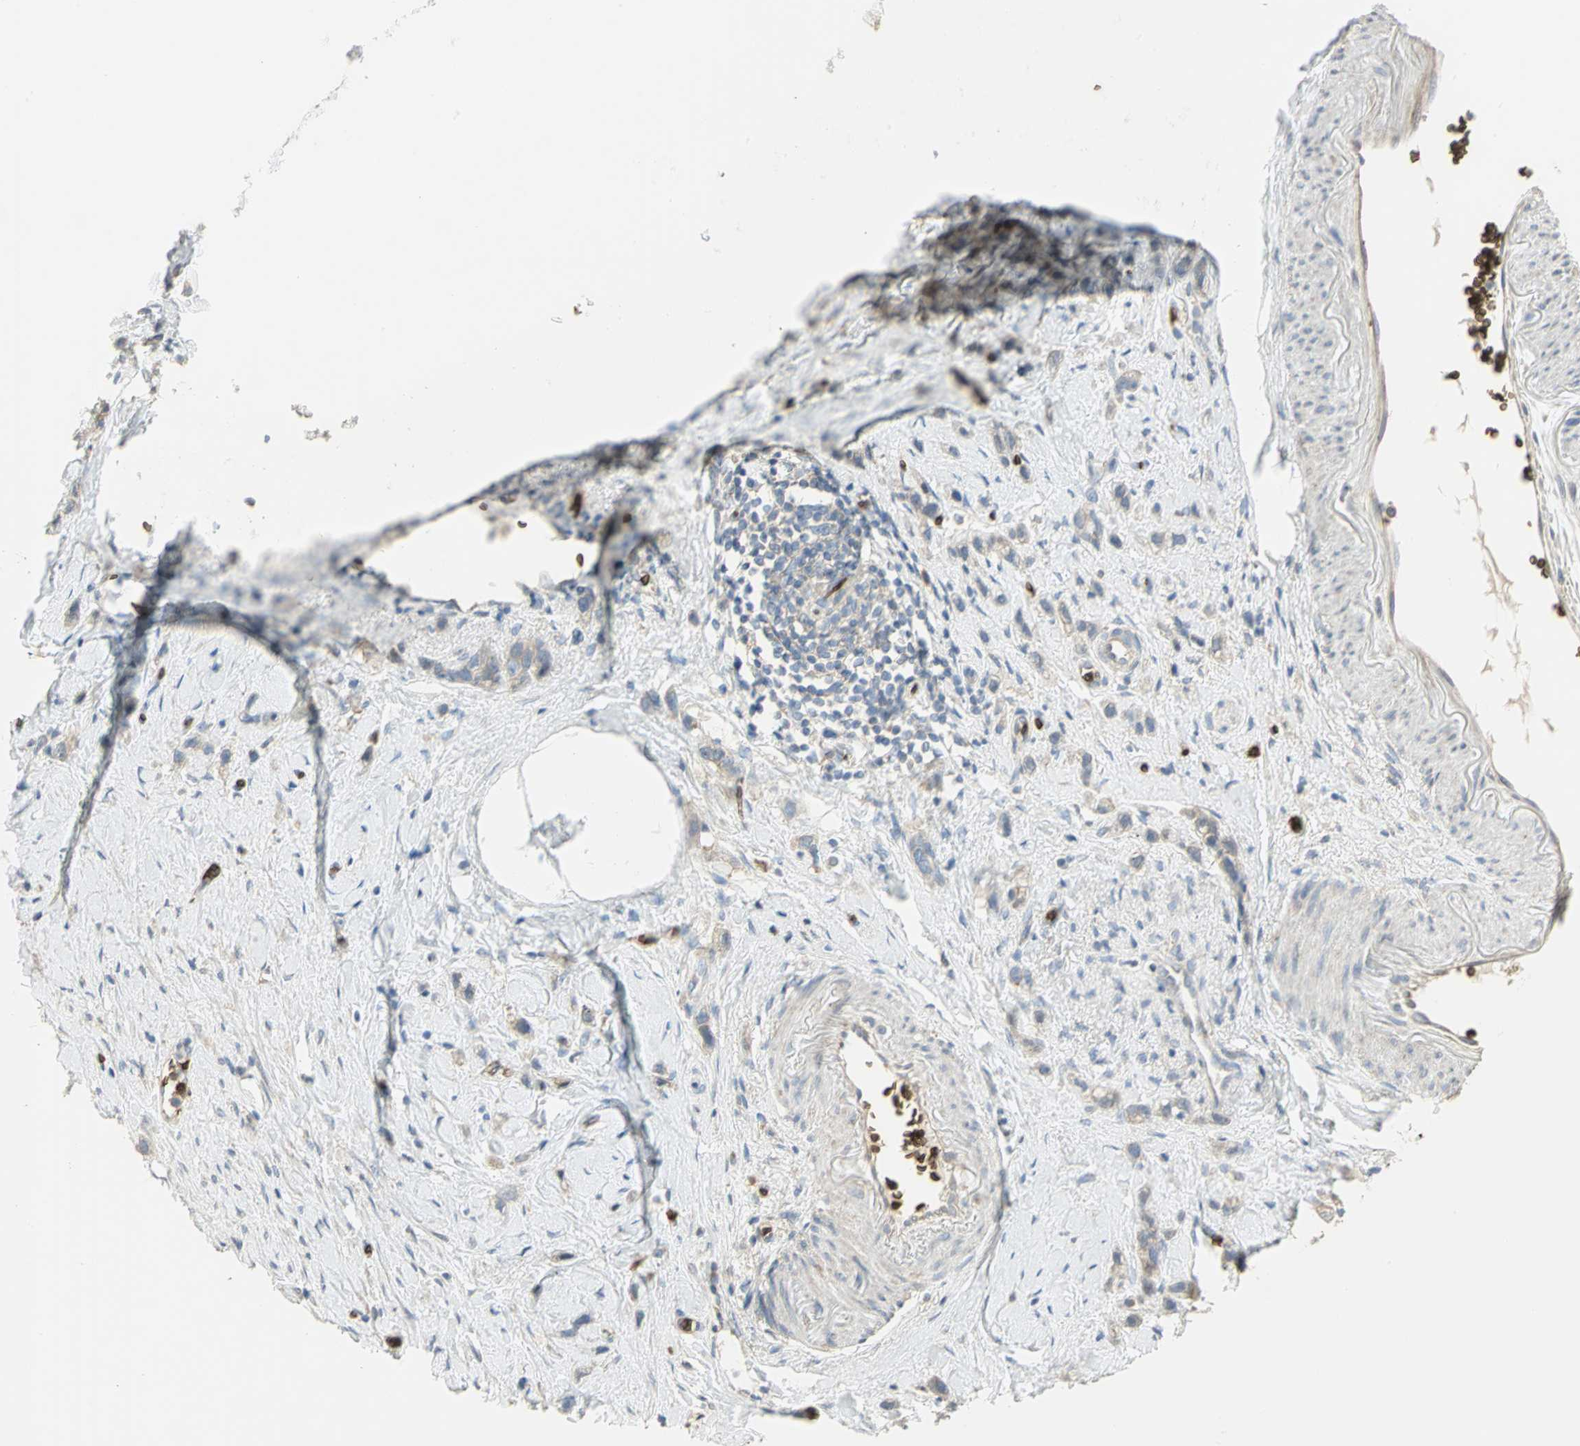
{"staining": {"intensity": "negative", "quantity": "none", "location": "none"}, "tissue": "stomach cancer", "cell_type": "Tumor cells", "image_type": "cancer", "snomed": [{"axis": "morphology", "description": "Normal tissue, NOS"}, {"axis": "morphology", "description": "Adenocarcinoma, NOS"}, {"axis": "morphology", "description": "Adenocarcinoma, High grade"}, {"axis": "topography", "description": "Stomach, upper"}, {"axis": "topography", "description": "Stomach"}], "caption": "A high-resolution image shows IHC staining of adenocarcinoma (stomach), which reveals no significant staining in tumor cells.", "gene": "ANK1", "patient": {"sex": "female", "age": 65}}